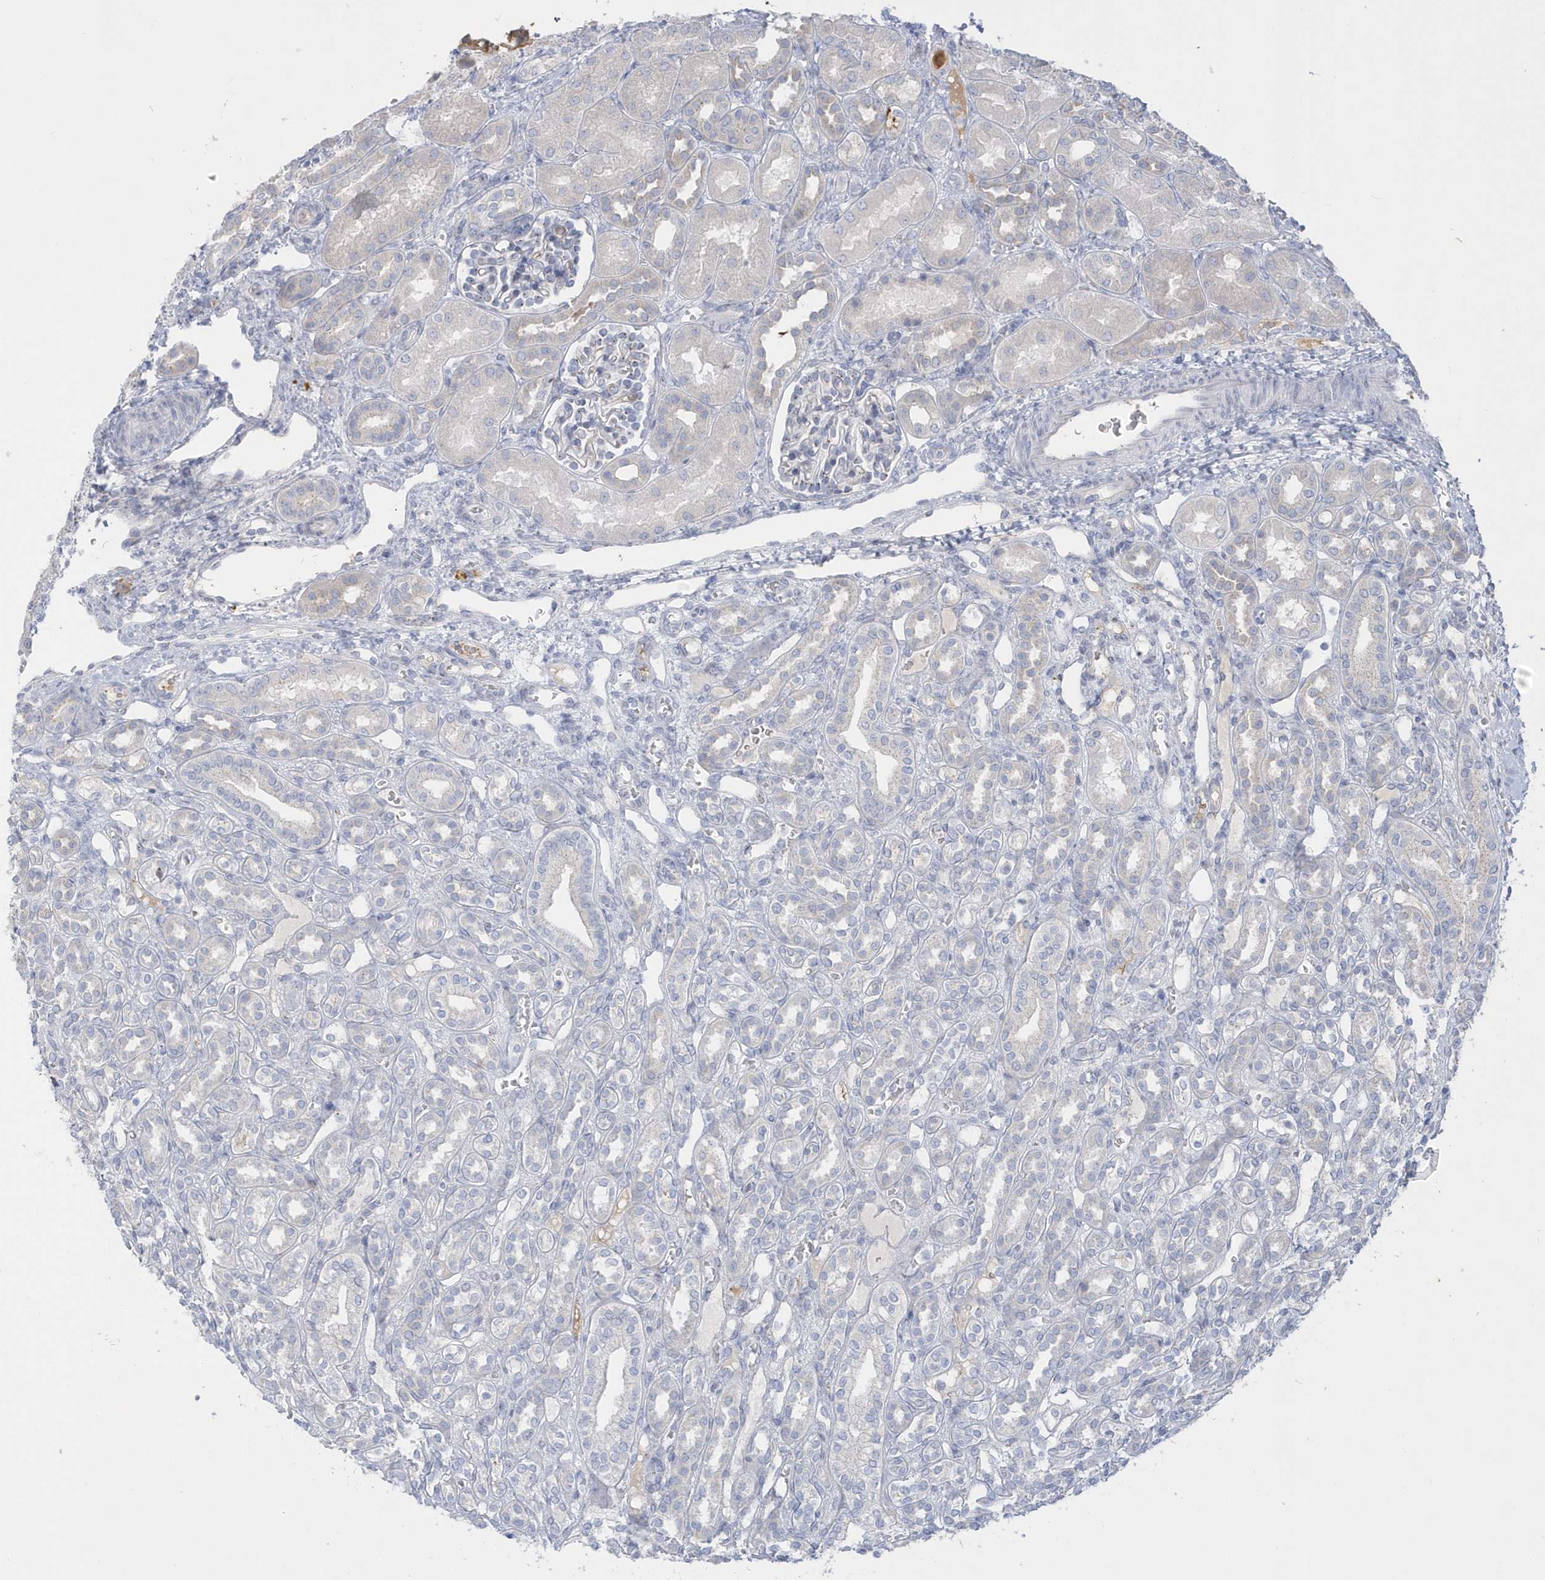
{"staining": {"intensity": "negative", "quantity": "none", "location": "none"}, "tissue": "kidney", "cell_type": "Cells in glomeruli", "image_type": "normal", "snomed": [{"axis": "morphology", "description": "Normal tissue, NOS"}, {"axis": "morphology", "description": "Neoplasm, malignant, NOS"}, {"axis": "topography", "description": "Kidney"}], "caption": "Immunohistochemistry (IHC) micrograph of benign kidney: kidney stained with DAB exhibits no significant protein staining in cells in glomeruli. (IHC, brightfield microscopy, high magnification).", "gene": "SEMA3D", "patient": {"sex": "female", "age": 1}}